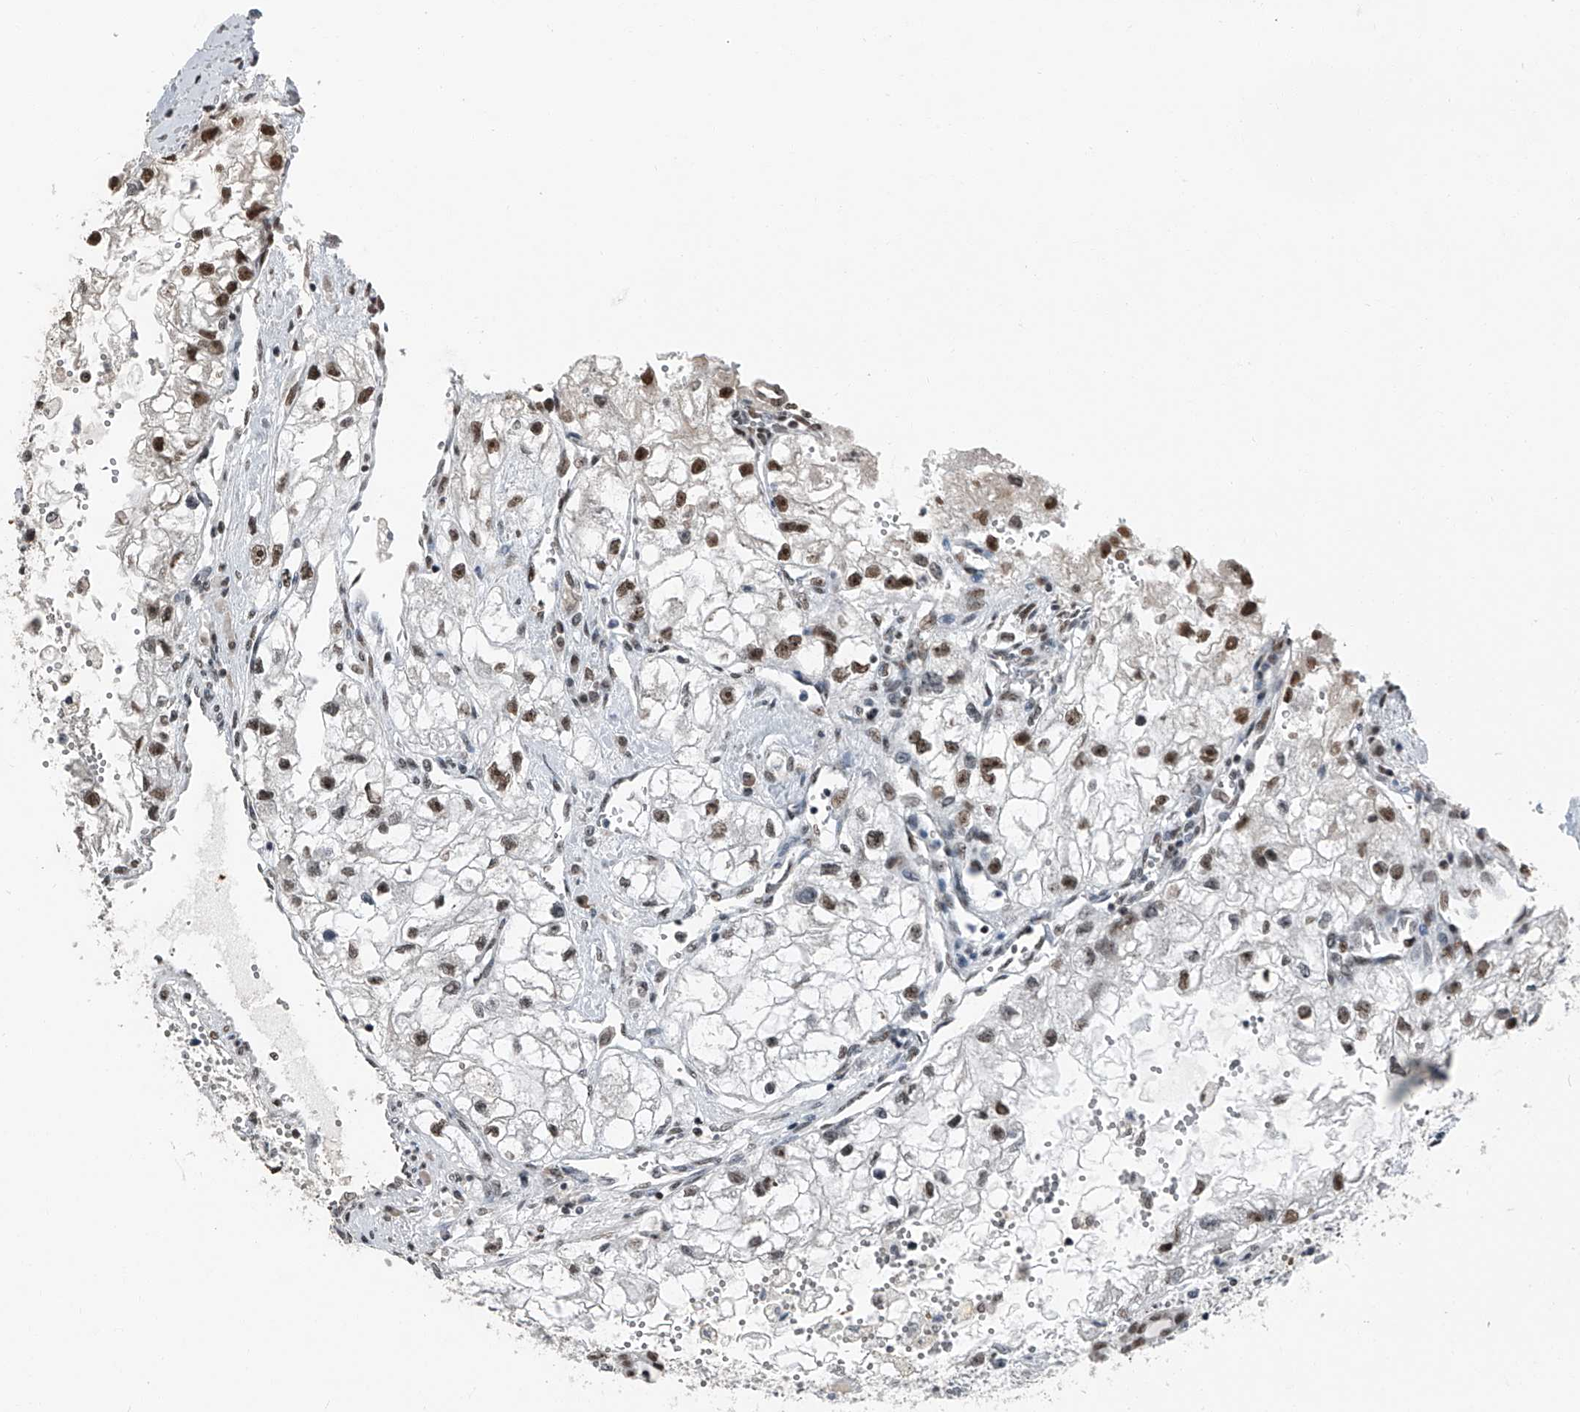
{"staining": {"intensity": "moderate", "quantity": ">75%", "location": "nuclear"}, "tissue": "renal cancer", "cell_type": "Tumor cells", "image_type": "cancer", "snomed": [{"axis": "morphology", "description": "Adenocarcinoma, NOS"}, {"axis": "topography", "description": "Kidney"}], "caption": "Immunohistochemistry (IHC) of human renal cancer (adenocarcinoma) demonstrates medium levels of moderate nuclear positivity in about >75% of tumor cells. (DAB (3,3'-diaminobenzidine) = brown stain, brightfield microscopy at high magnification).", "gene": "TCOF1", "patient": {"sex": "female", "age": 70}}